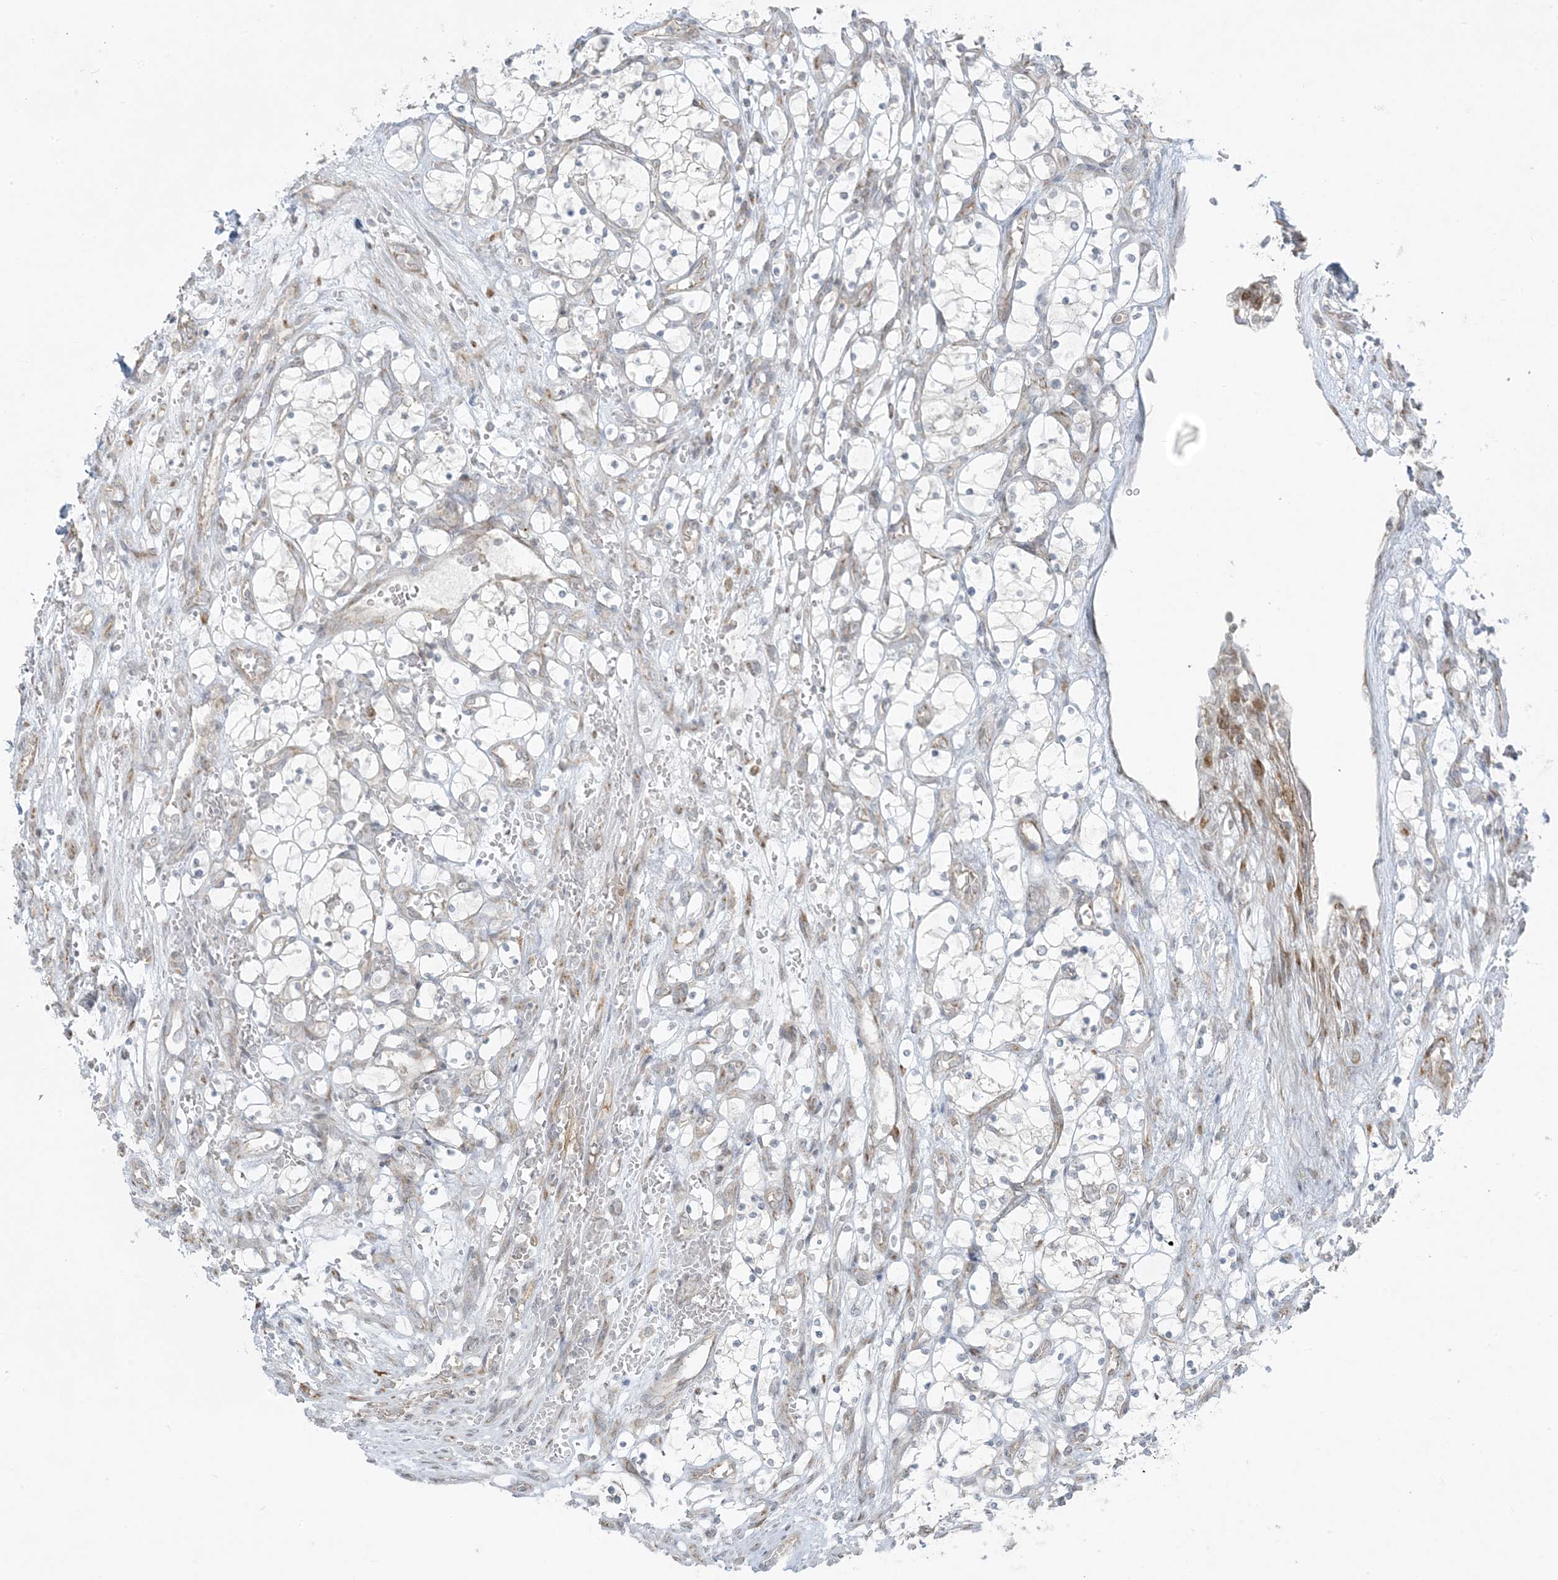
{"staining": {"intensity": "negative", "quantity": "none", "location": "none"}, "tissue": "renal cancer", "cell_type": "Tumor cells", "image_type": "cancer", "snomed": [{"axis": "morphology", "description": "Adenocarcinoma, NOS"}, {"axis": "topography", "description": "Kidney"}], "caption": "This is a histopathology image of IHC staining of renal cancer (adenocarcinoma), which shows no expression in tumor cells. (Brightfield microscopy of DAB immunohistochemistry (IHC) at high magnification).", "gene": "ZNF263", "patient": {"sex": "female", "age": 69}}